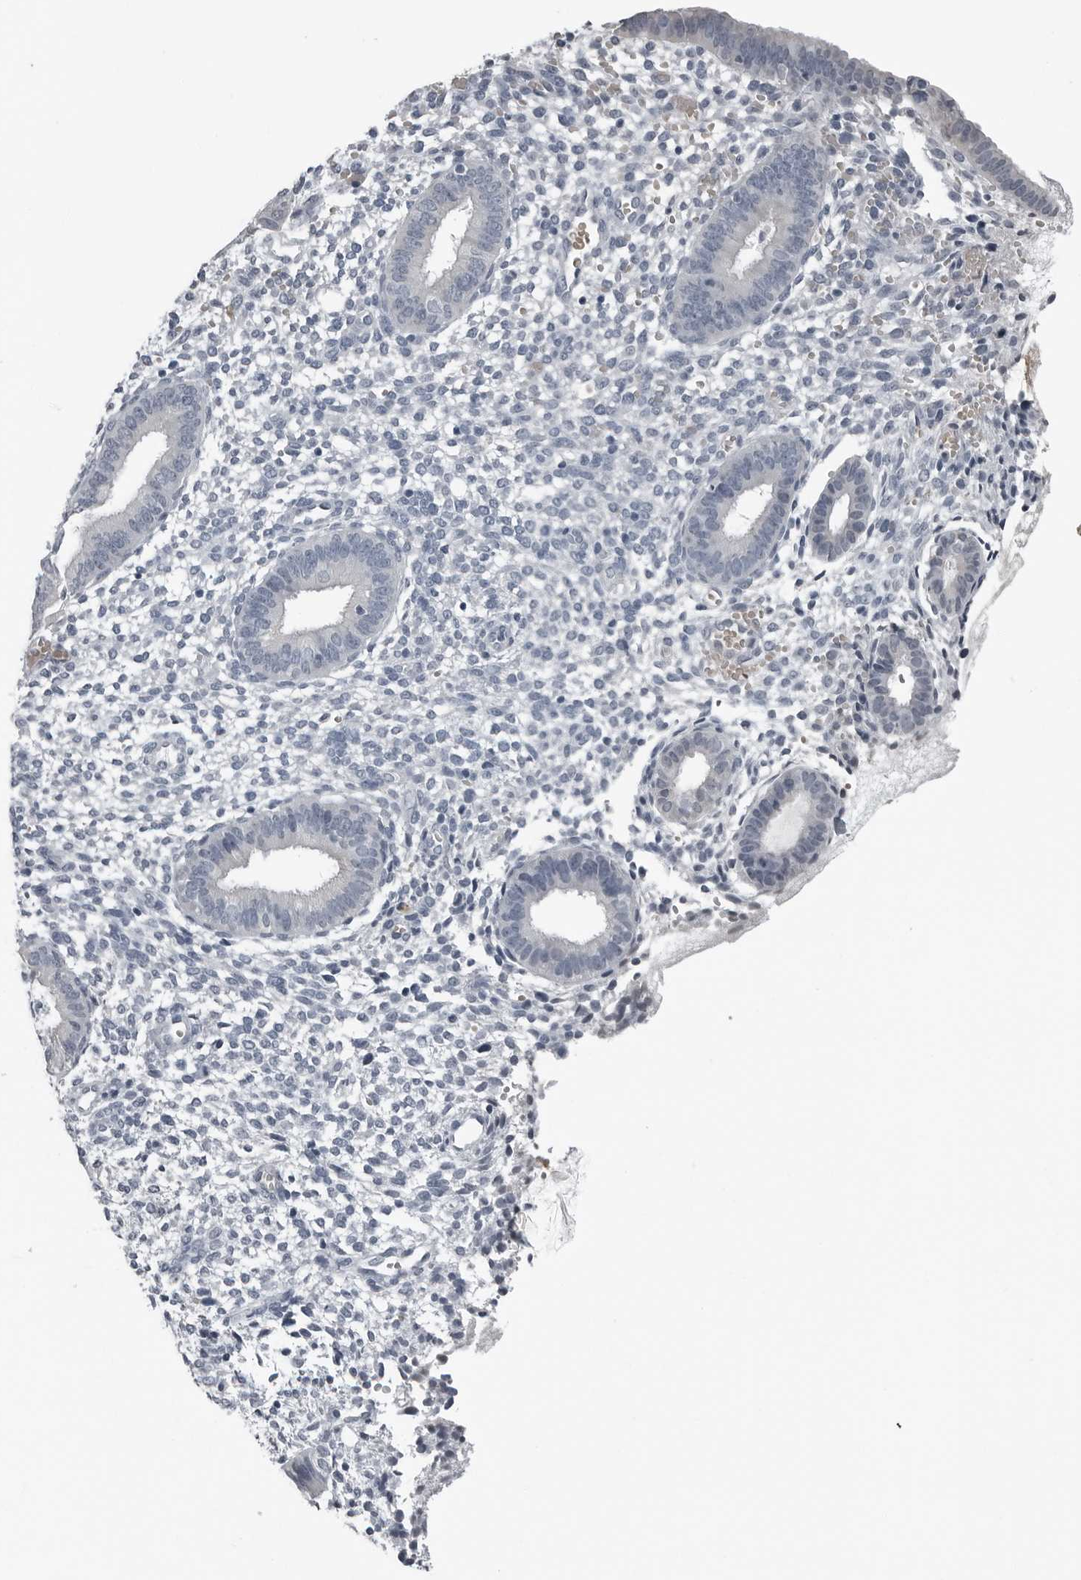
{"staining": {"intensity": "negative", "quantity": "none", "location": "none"}, "tissue": "endometrium", "cell_type": "Cells in endometrial stroma", "image_type": "normal", "snomed": [{"axis": "morphology", "description": "Normal tissue, NOS"}, {"axis": "topography", "description": "Endometrium"}], "caption": "Unremarkable endometrium was stained to show a protein in brown. There is no significant positivity in cells in endometrial stroma. (Brightfield microscopy of DAB immunohistochemistry (IHC) at high magnification).", "gene": "SPINK1", "patient": {"sex": "female", "age": 46}}